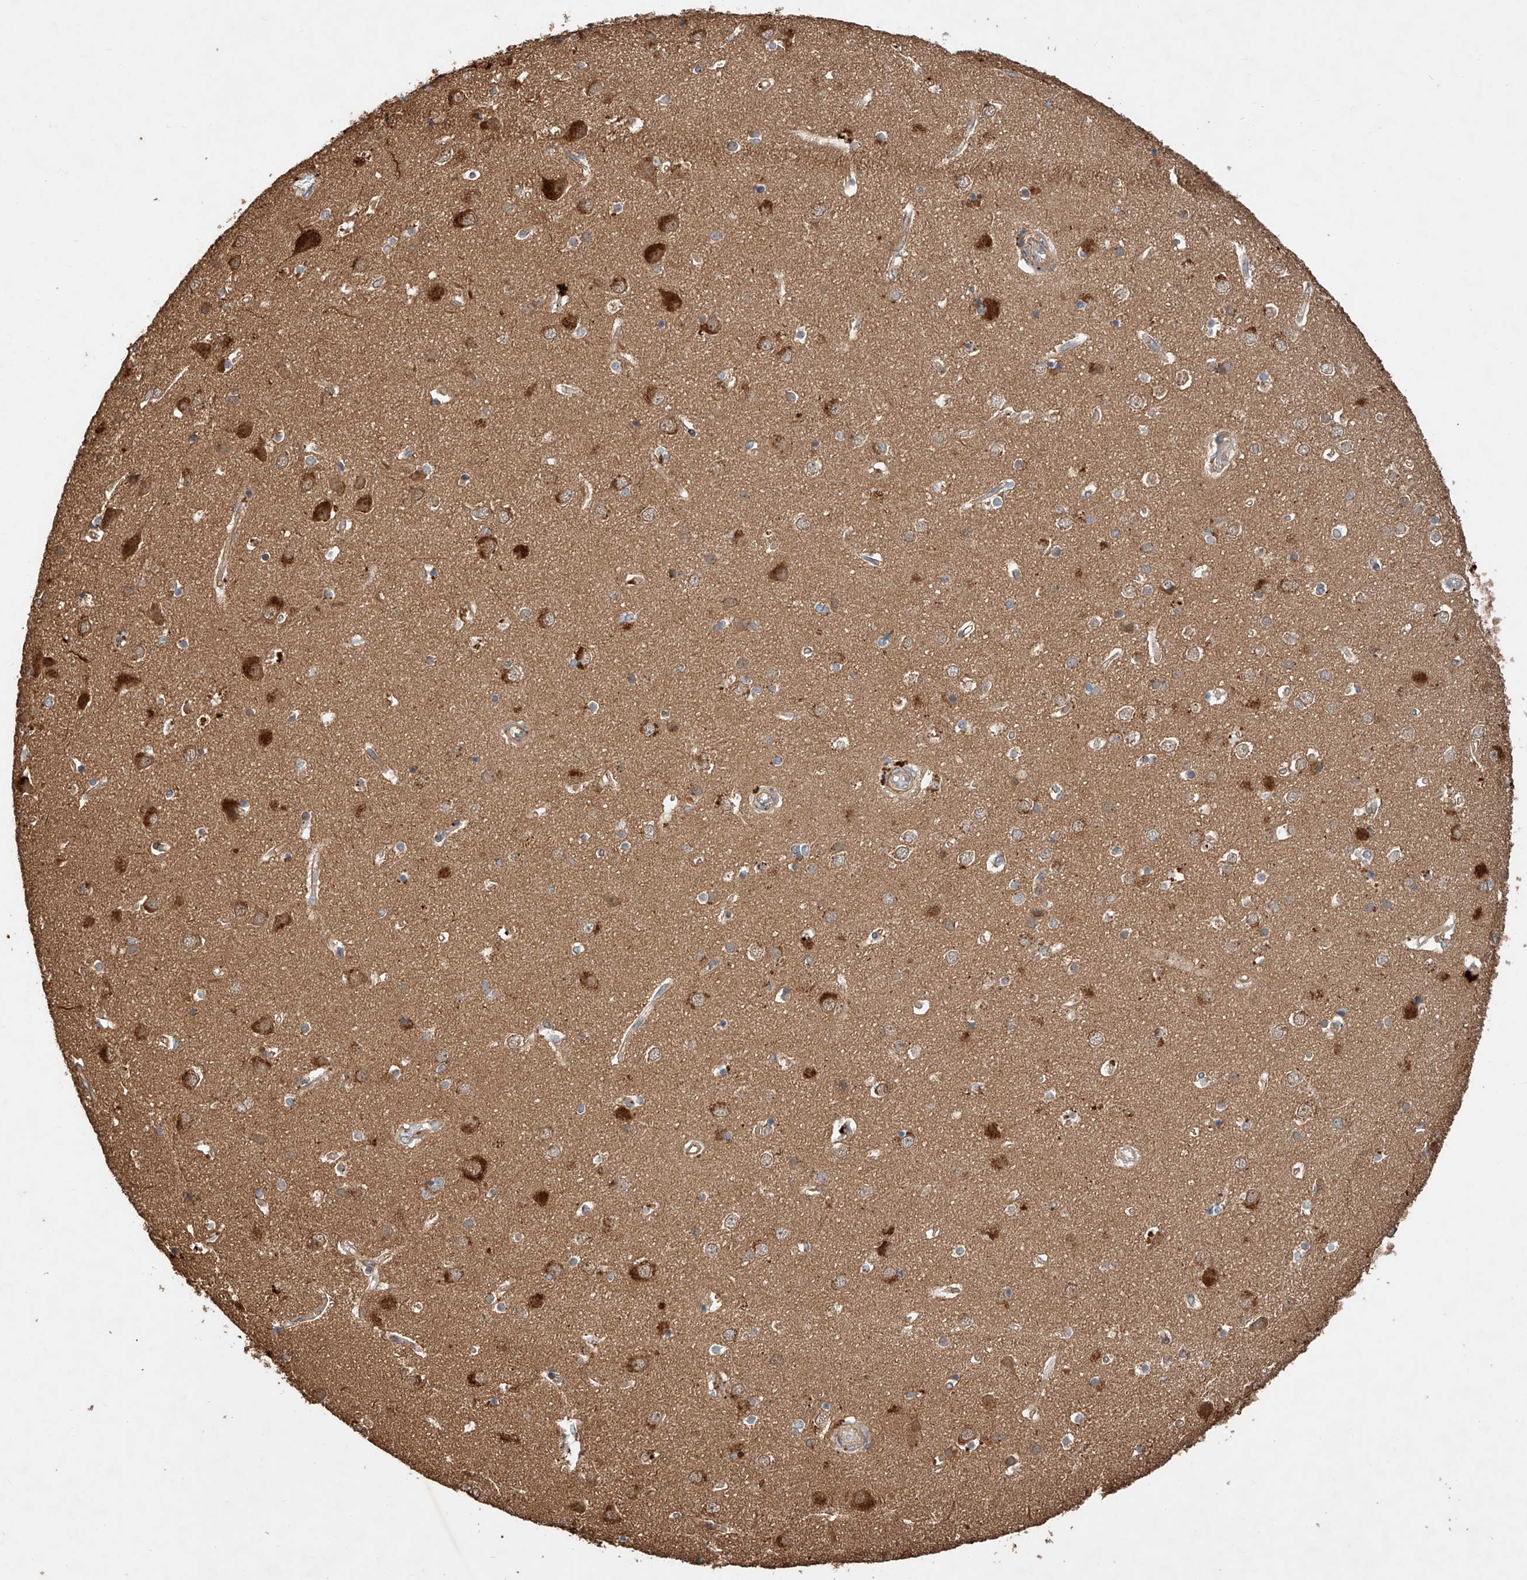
{"staining": {"intensity": "moderate", "quantity": ">75%", "location": "cytoplasmic/membranous"}, "tissue": "cerebral cortex", "cell_type": "Endothelial cells", "image_type": "normal", "snomed": [{"axis": "morphology", "description": "Normal tissue, NOS"}, {"axis": "topography", "description": "Cerebral cortex"}], "caption": "This micrograph exhibits IHC staining of unremarkable cerebral cortex, with medium moderate cytoplasmic/membranous staining in about >75% of endothelial cells.", "gene": "GHDC", "patient": {"sex": "male", "age": 54}}